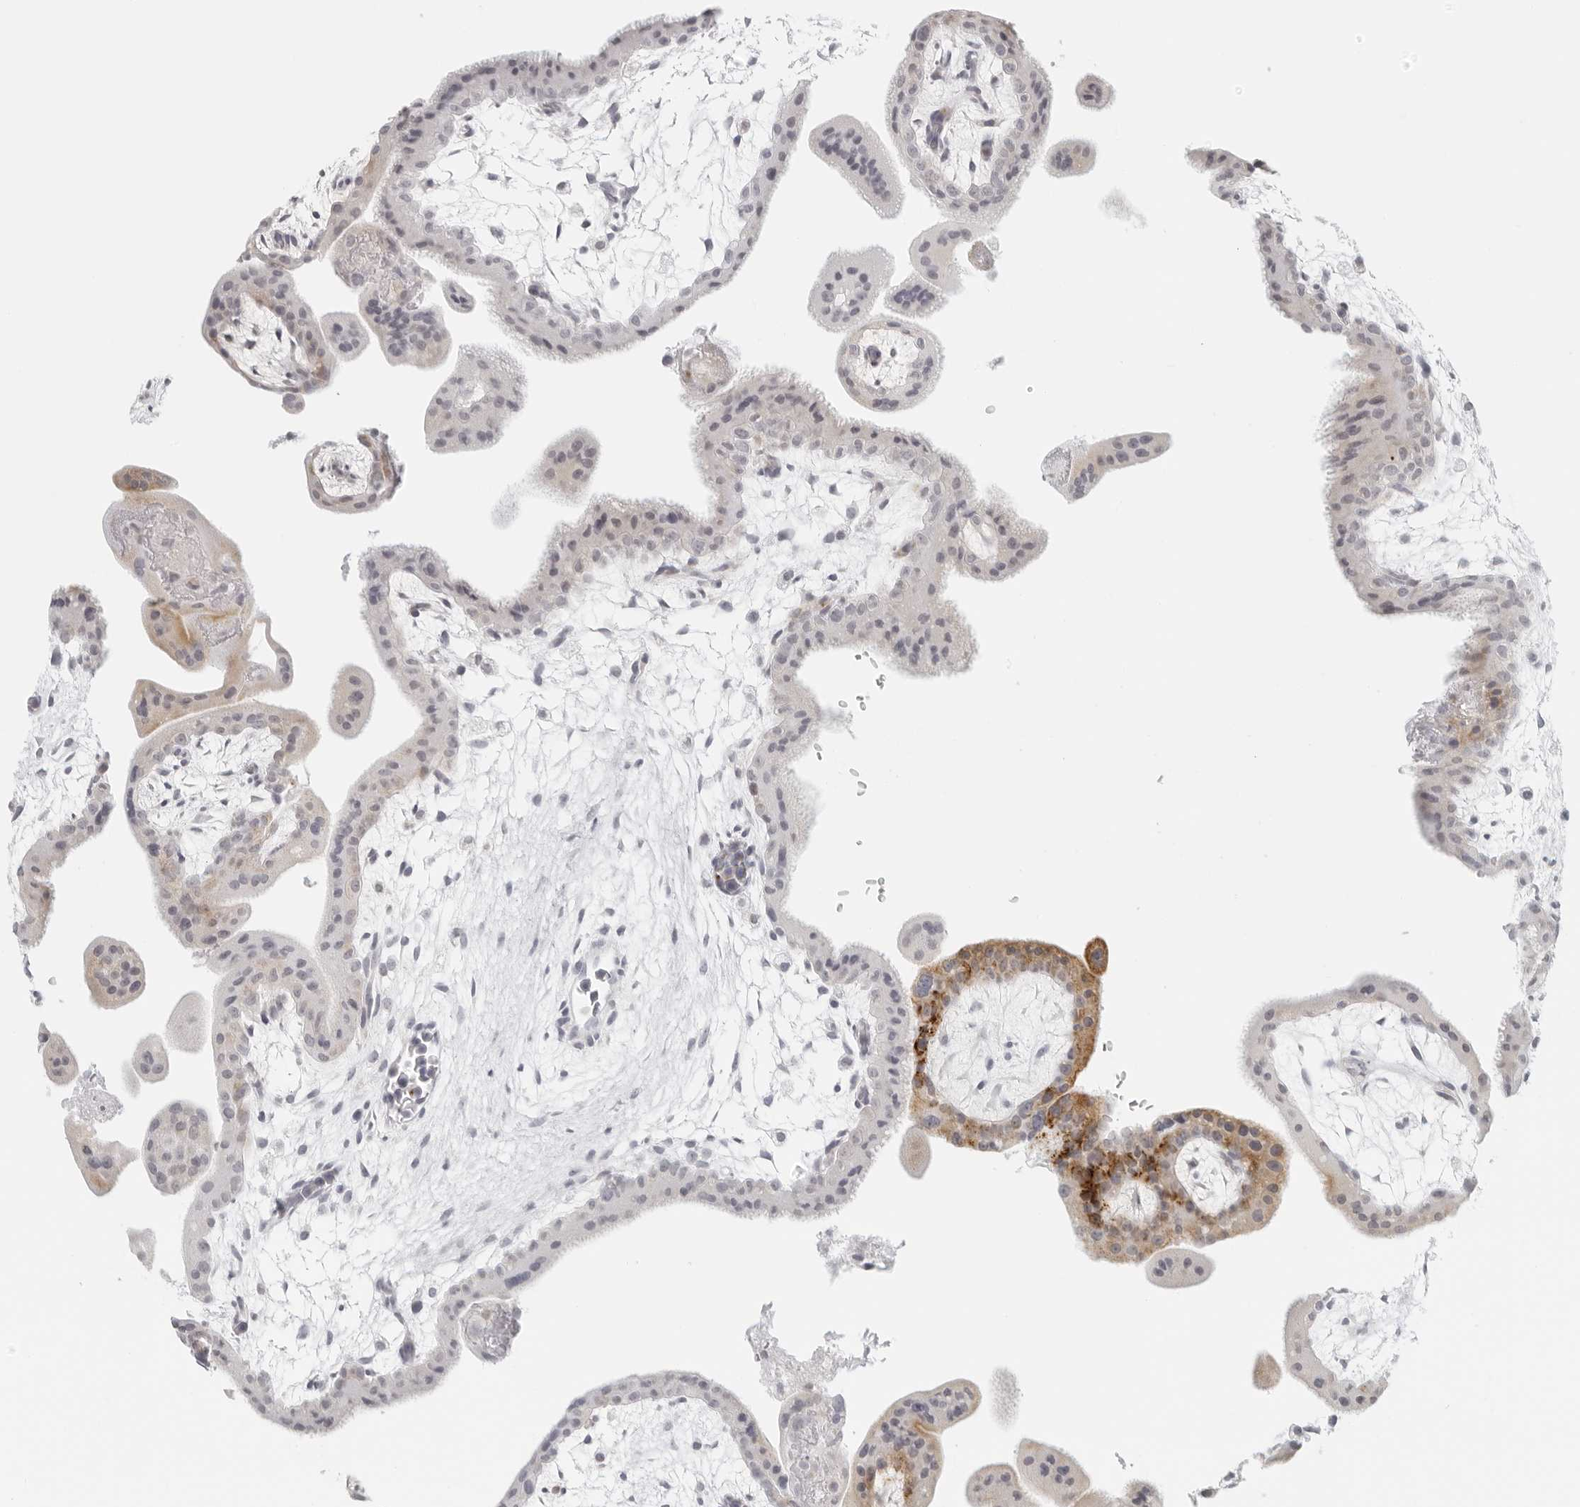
{"staining": {"intensity": "negative", "quantity": "none", "location": "none"}, "tissue": "placenta", "cell_type": "Decidual cells", "image_type": "normal", "snomed": [{"axis": "morphology", "description": "Normal tissue, NOS"}, {"axis": "topography", "description": "Placenta"}], "caption": "The immunohistochemistry micrograph has no significant staining in decidual cells of placenta. (DAB immunohistochemistry with hematoxylin counter stain).", "gene": "RPS6KC1", "patient": {"sex": "female", "age": 35}}